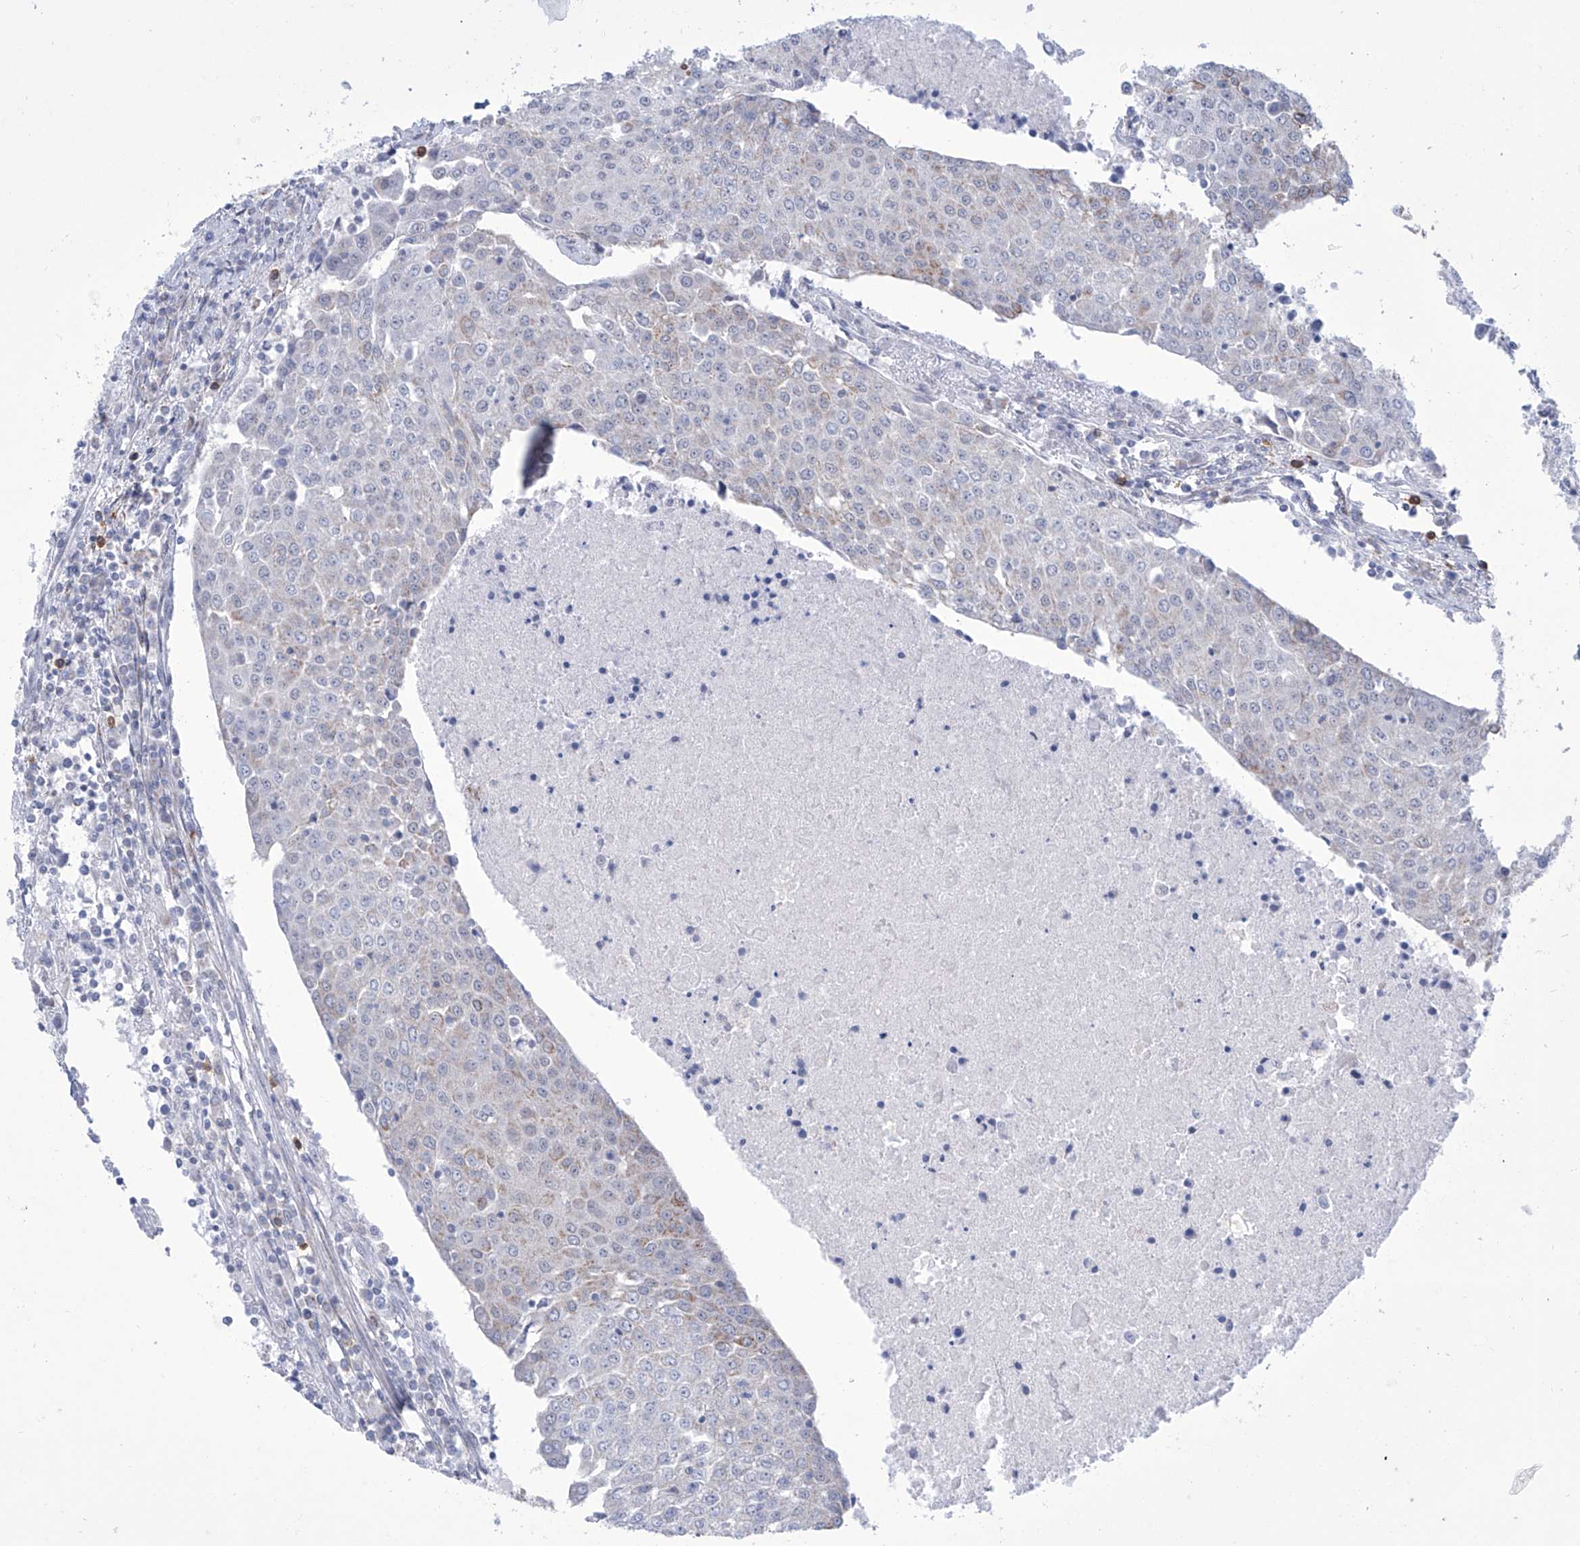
{"staining": {"intensity": "negative", "quantity": "none", "location": "none"}, "tissue": "urothelial cancer", "cell_type": "Tumor cells", "image_type": "cancer", "snomed": [{"axis": "morphology", "description": "Urothelial carcinoma, High grade"}, {"axis": "topography", "description": "Urinary bladder"}], "caption": "This is an IHC image of urothelial cancer. There is no expression in tumor cells.", "gene": "ALDH6A1", "patient": {"sex": "female", "age": 85}}